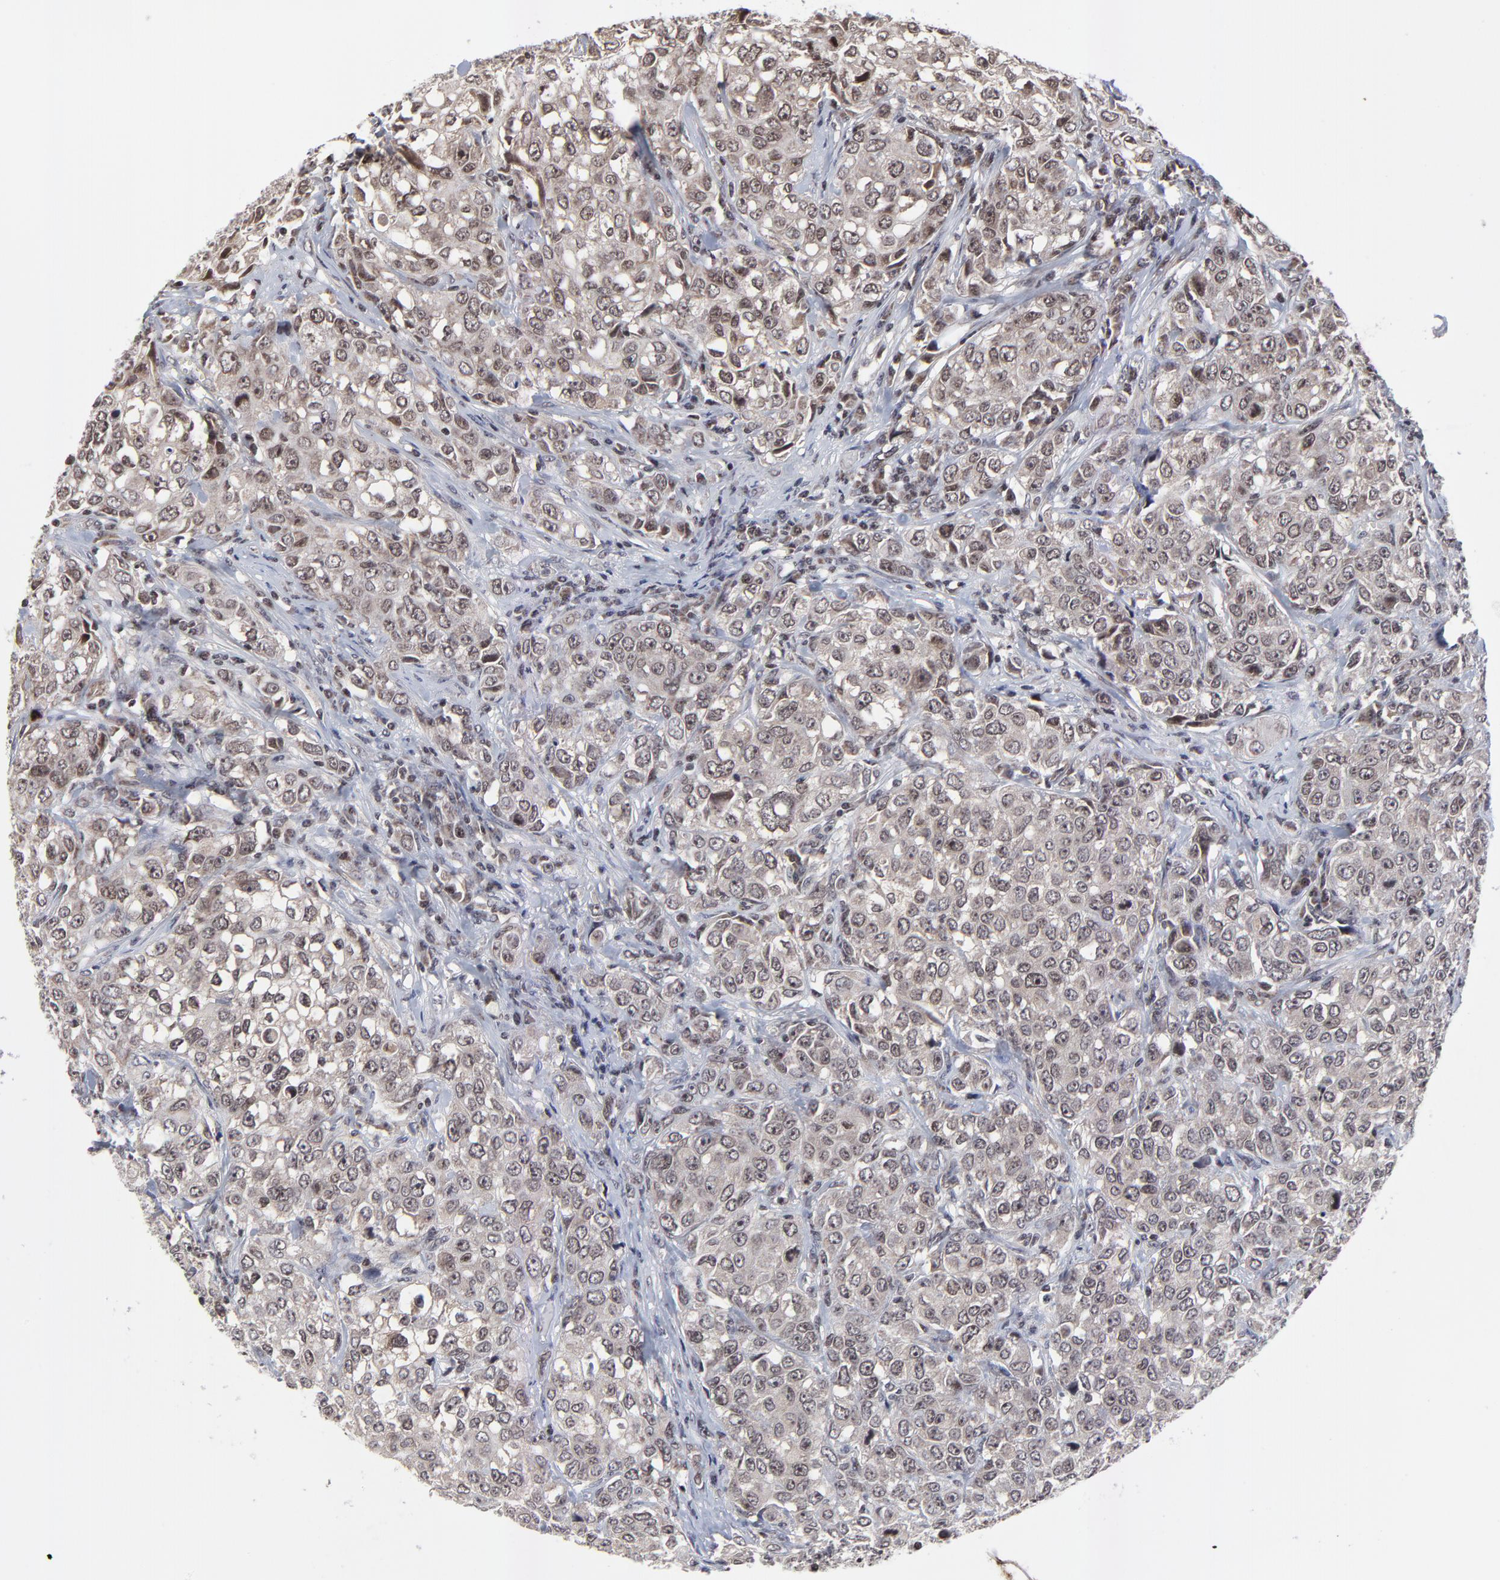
{"staining": {"intensity": "weak", "quantity": ">75%", "location": "cytoplasmic/membranous,nuclear"}, "tissue": "urothelial cancer", "cell_type": "Tumor cells", "image_type": "cancer", "snomed": [{"axis": "morphology", "description": "Urothelial carcinoma, High grade"}, {"axis": "topography", "description": "Urinary bladder"}], "caption": "This photomicrograph reveals IHC staining of human urothelial cancer, with low weak cytoplasmic/membranous and nuclear positivity in approximately >75% of tumor cells.", "gene": "ZNF777", "patient": {"sex": "female", "age": 75}}